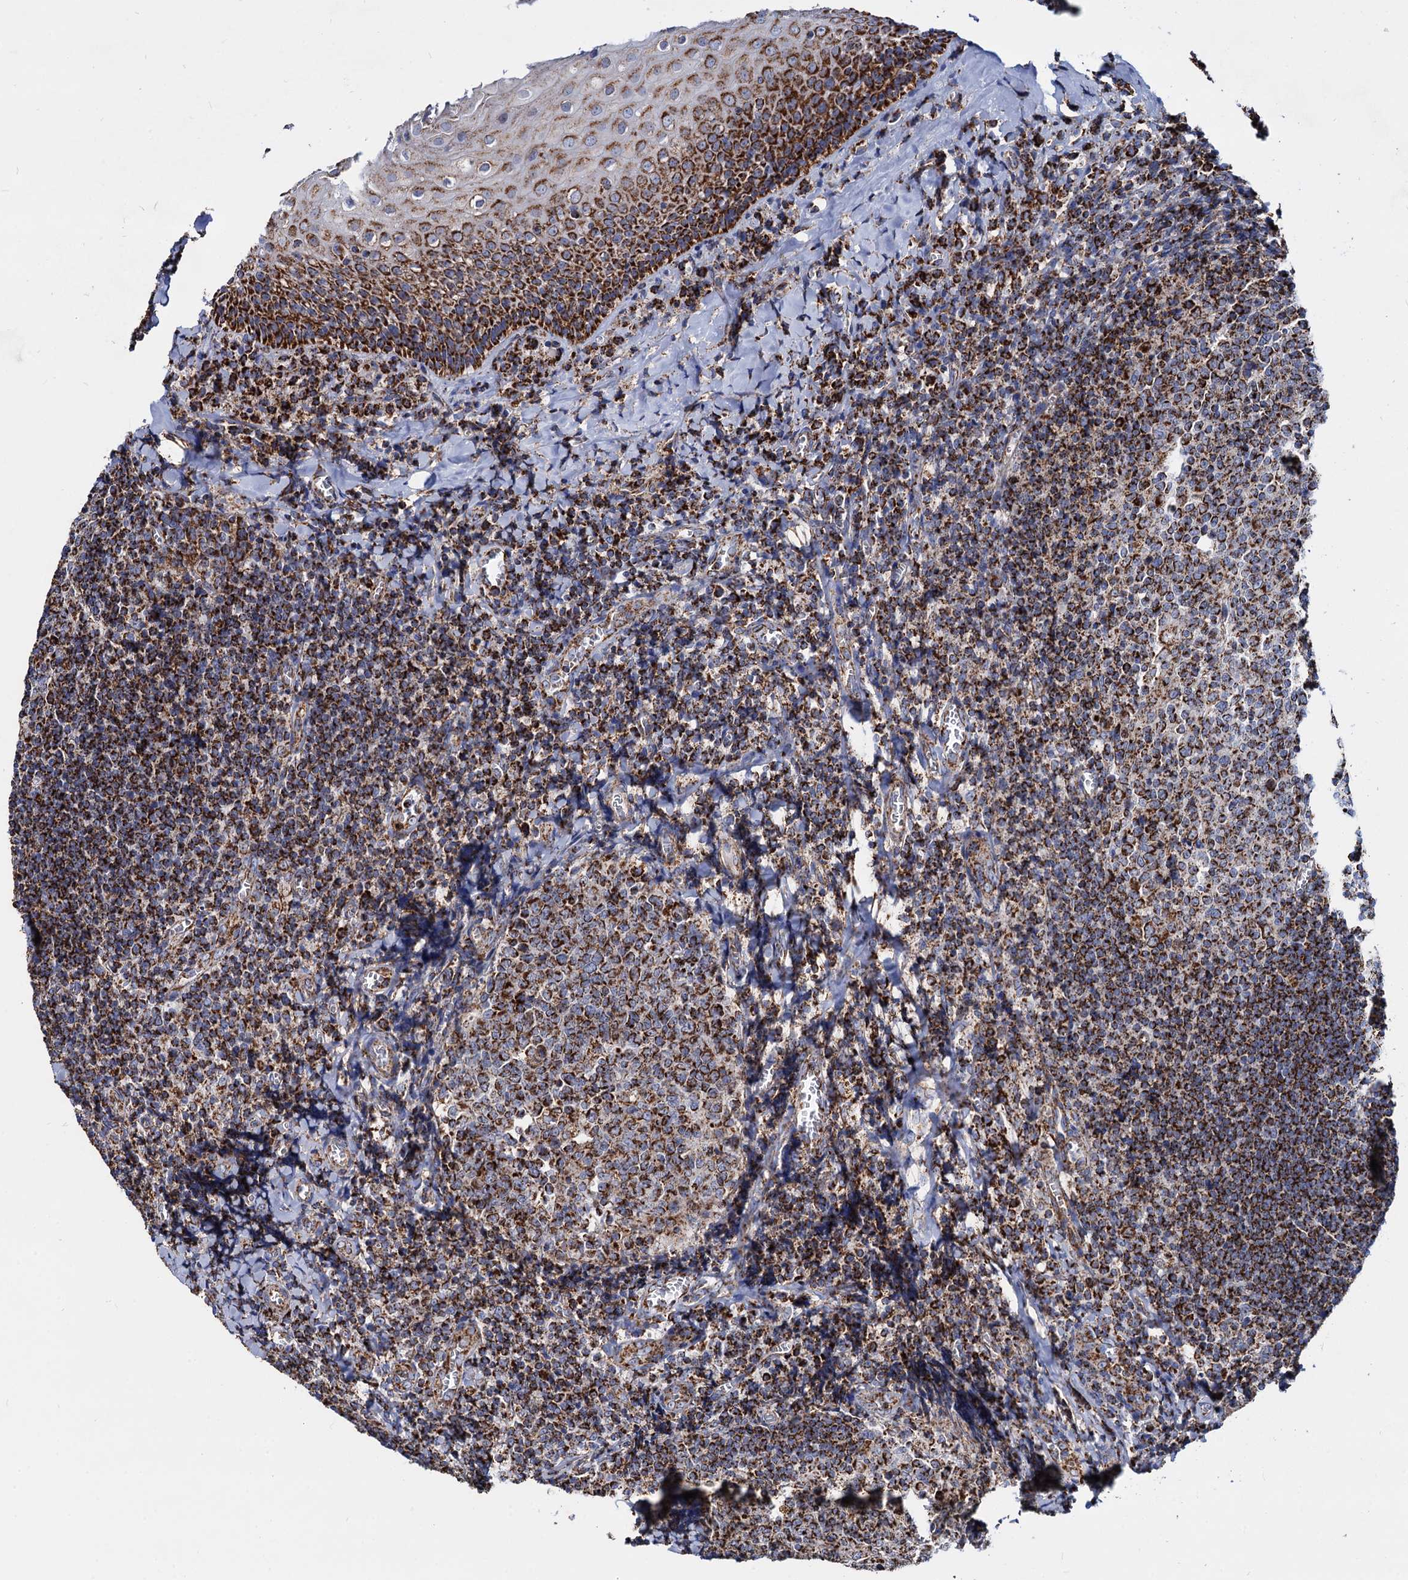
{"staining": {"intensity": "strong", "quantity": ">75%", "location": "cytoplasmic/membranous"}, "tissue": "tonsil", "cell_type": "Germinal center cells", "image_type": "normal", "snomed": [{"axis": "morphology", "description": "Normal tissue, NOS"}, {"axis": "topography", "description": "Tonsil"}], "caption": "About >75% of germinal center cells in normal human tonsil demonstrate strong cytoplasmic/membranous protein positivity as visualized by brown immunohistochemical staining.", "gene": "TIMM10", "patient": {"sex": "male", "age": 27}}